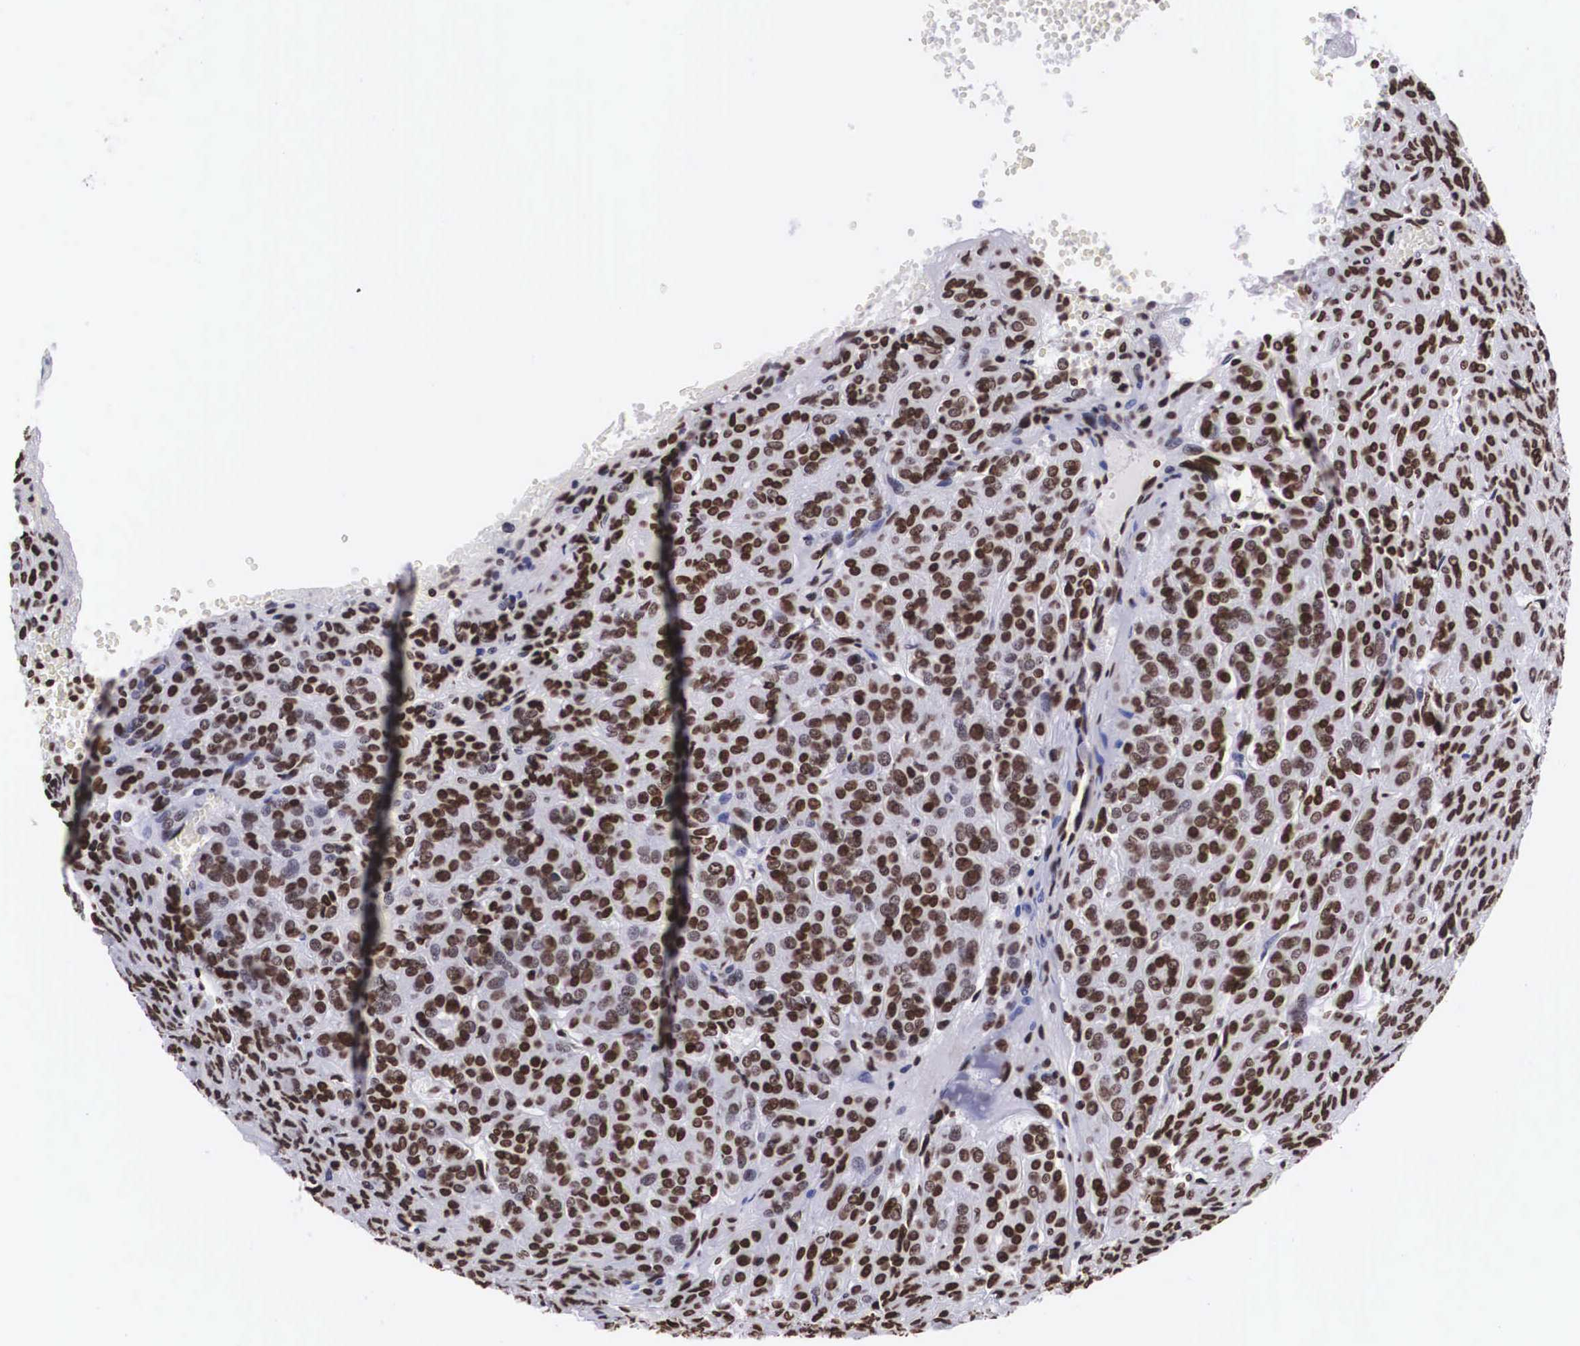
{"staining": {"intensity": "strong", "quantity": ">75%", "location": "nuclear"}, "tissue": "thyroid cancer", "cell_type": "Tumor cells", "image_type": "cancer", "snomed": [{"axis": "morphology", "description": "Follicular adenoma carcinoma, NOS"}, {"axis": "topography", "description": "Thyroid gland"}], "caption": "There is high levels of strong nuclear staining in tumor cells of follicular adenoma carcinoma (thyroid), as demonstrated by immunohistochemical staining (brown color).", "gene": "MECP2", "patient": {"sex": "female", "age": 71}}